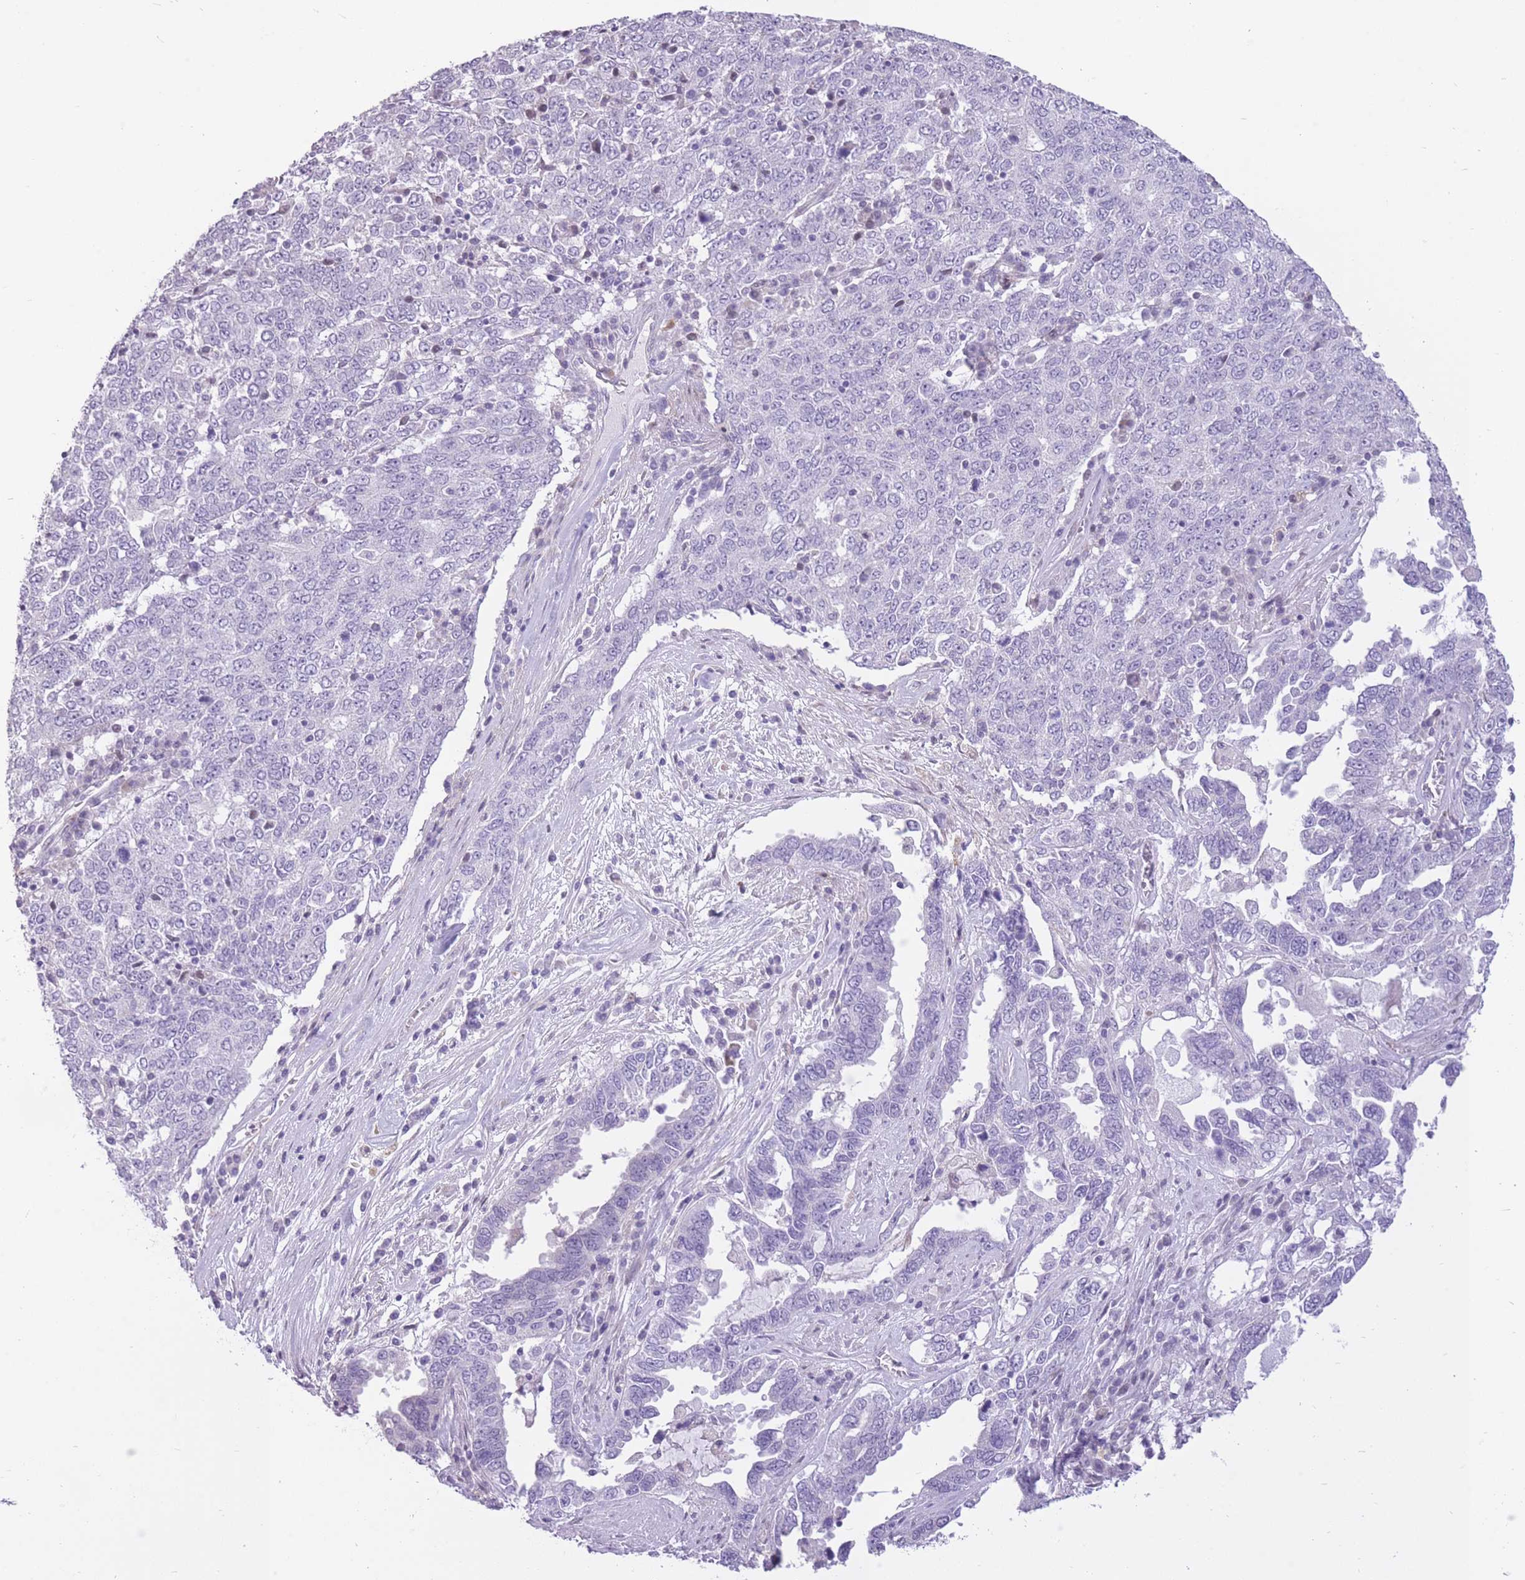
{"staining": {"intensity": "negative", "quantity": "none", "location": "none"}, "tissue": "ovarian cancer", "cell_type": "Tumor cells", "image_type": "cancer", "snomed": [{"axis": "morphology", "description": "Carcinoma, endometroid"}, {"axis": "topography", "description": "Ovary"}], "caption": "The histopathology image reveals no significant positivity in tumor cells of endometroid carcinoma (ovarian).", "gene": "WDR70", "patient": {"sex": "female", "age": 62}}